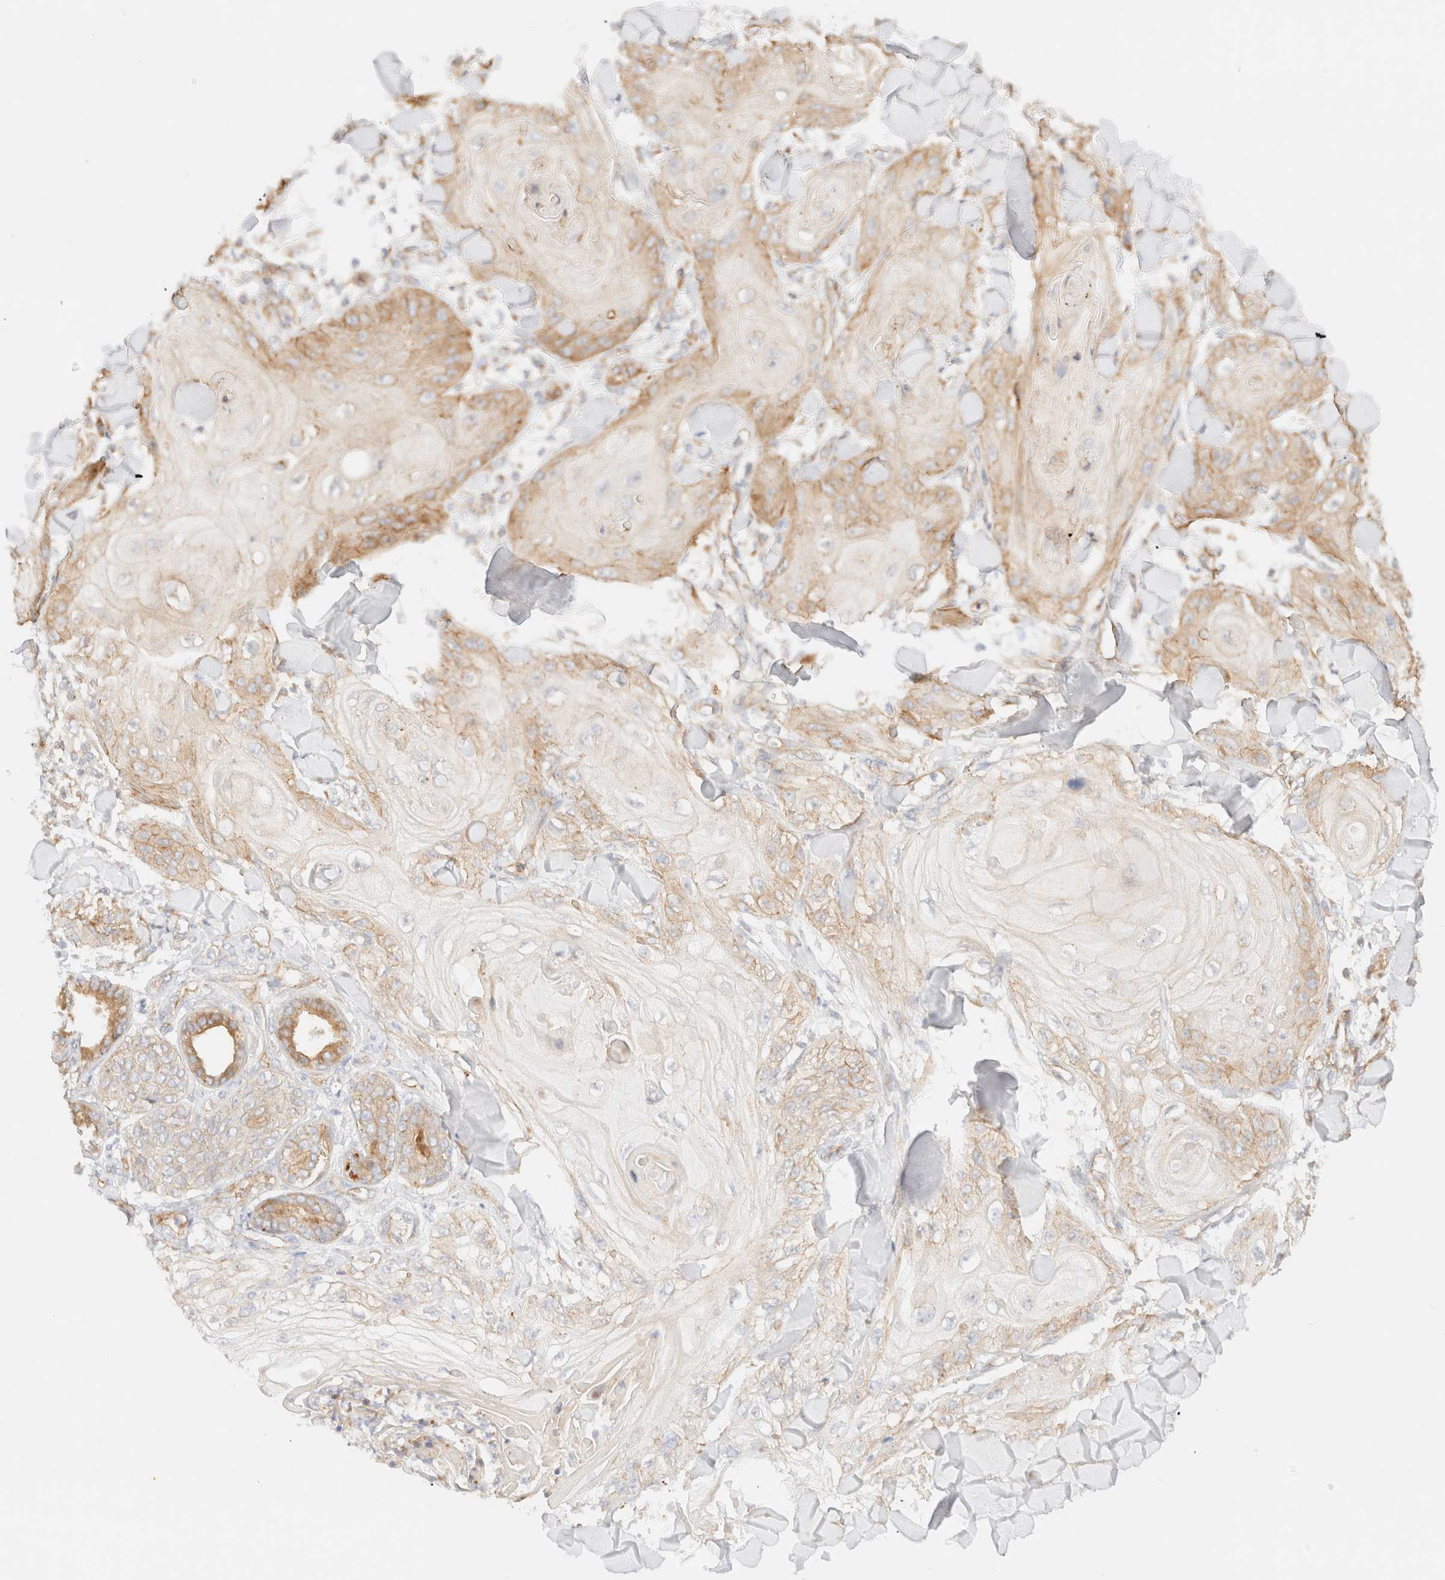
{"staining": {"intensity": "moderate", "quantity": "<25%", "location": "cytoplasmic/membranous"}, "tissue": "skin cancer", "cell_type": "Tumor cells", "image_type": "cancer", "snomed": [{"axis": "morphology", "description": "Squamous cell carcinoma, NOS"}, {"axis": "topography", "description": "Skin"}], "caption": "The micrograph exhibits a brown stain indicating the presence of a protein in the cytoplasmic/membranous of tumor cells in skin cancer (squamous cell carcinoma). (brown staining indicates protein expression, while blue staining denotes nuclei).", "gene": "MYO10", "patient": {"sex": "male", "age": 74}}